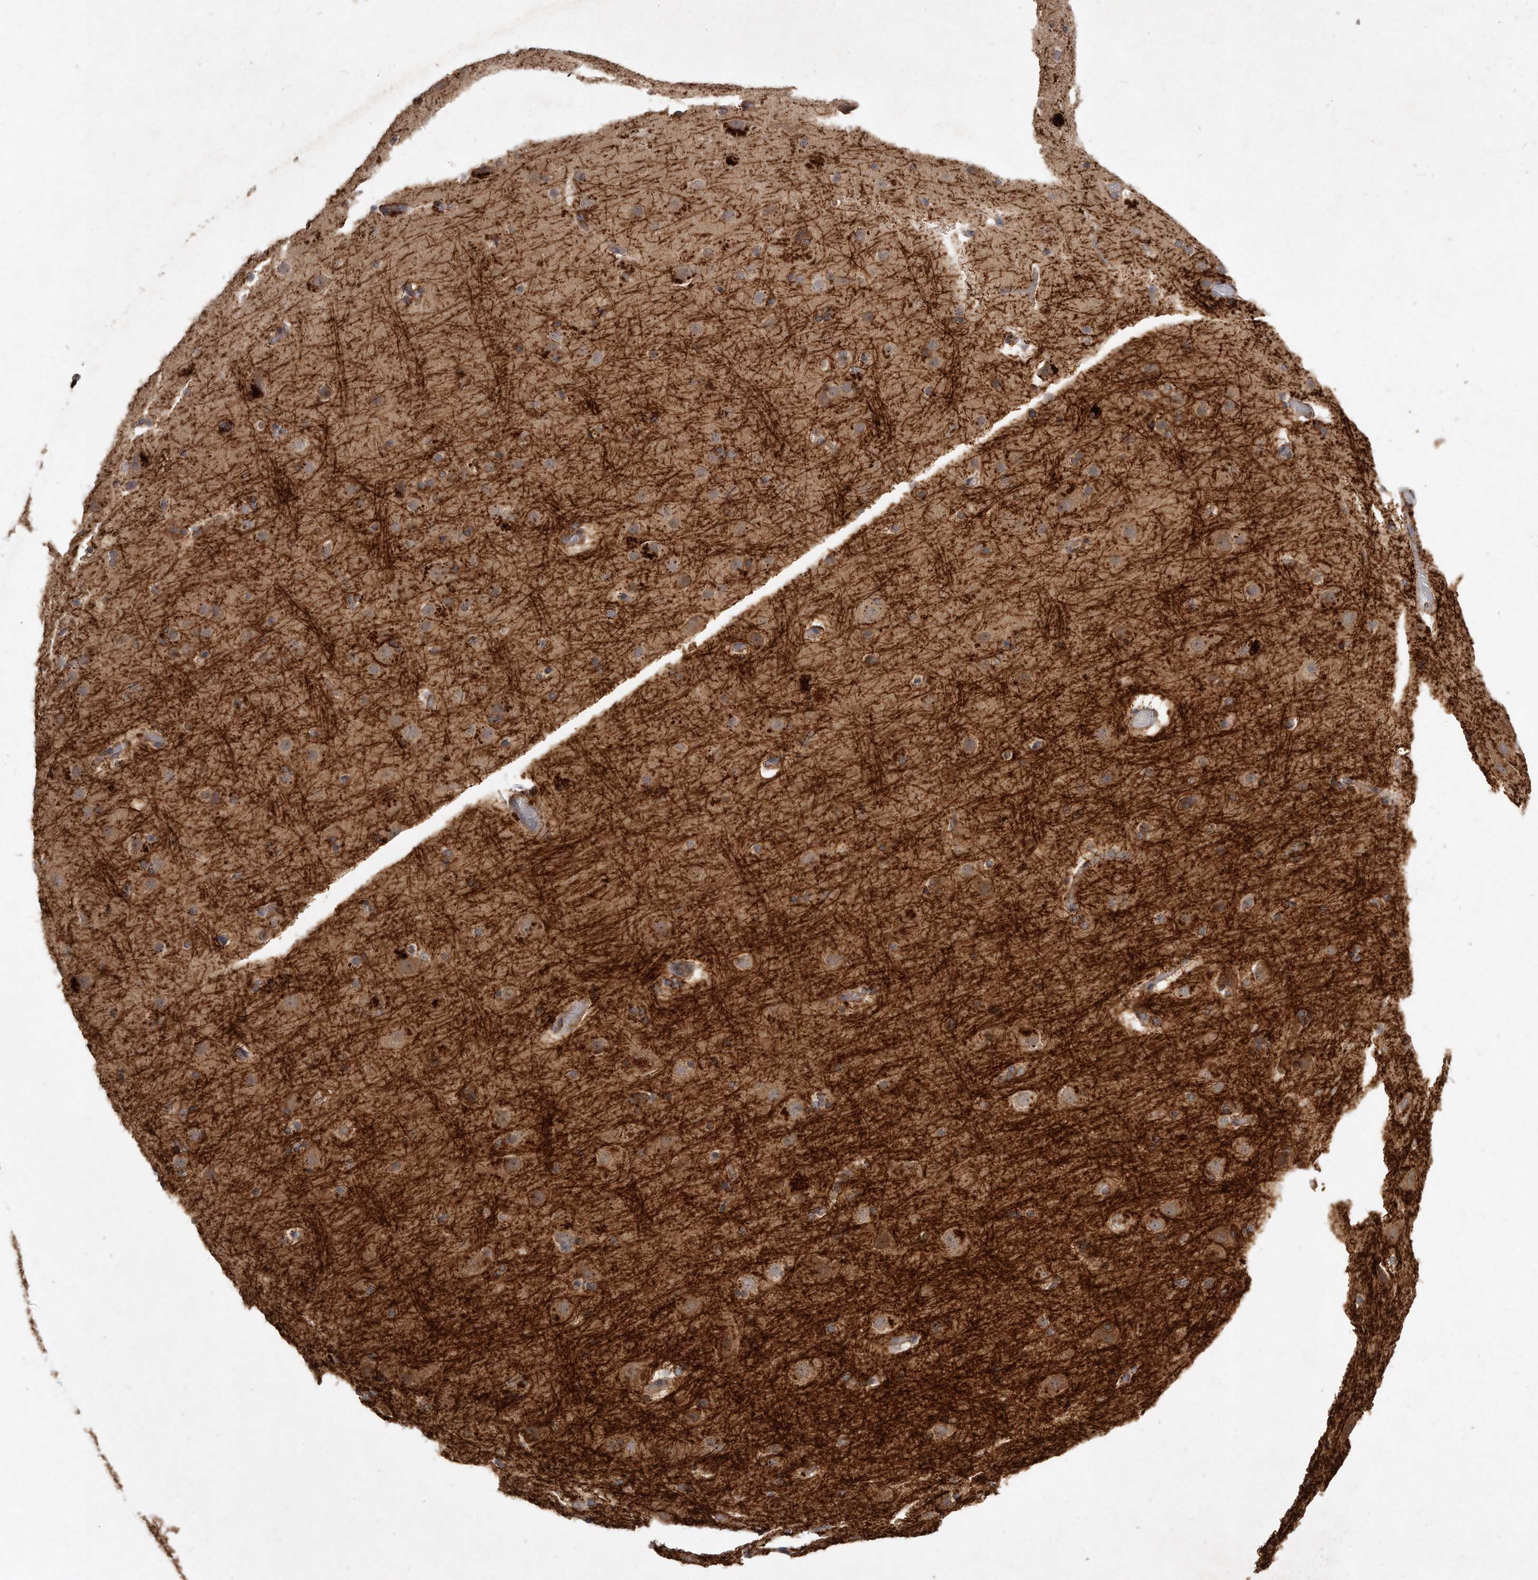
{"staining": {"intensity": "negative", "quantity": "none", "location": "none"}, "tissue": "cerebral cortex", "cell_type": "Endothelial cells", "image_type": "normal", "snomed": [{"axis": "morphology", "description": "Normal tissue, NOS"}, {"axis": "topography", "description": "Cerebral cortex"}], "caption": "Human cerebral cortex stained for a protein using immunohistochemistry (IHC) demonstrates no staining in endothelial cells.", "gene": "LGALS8", "patient": {"sex": "male", "age": 57}}